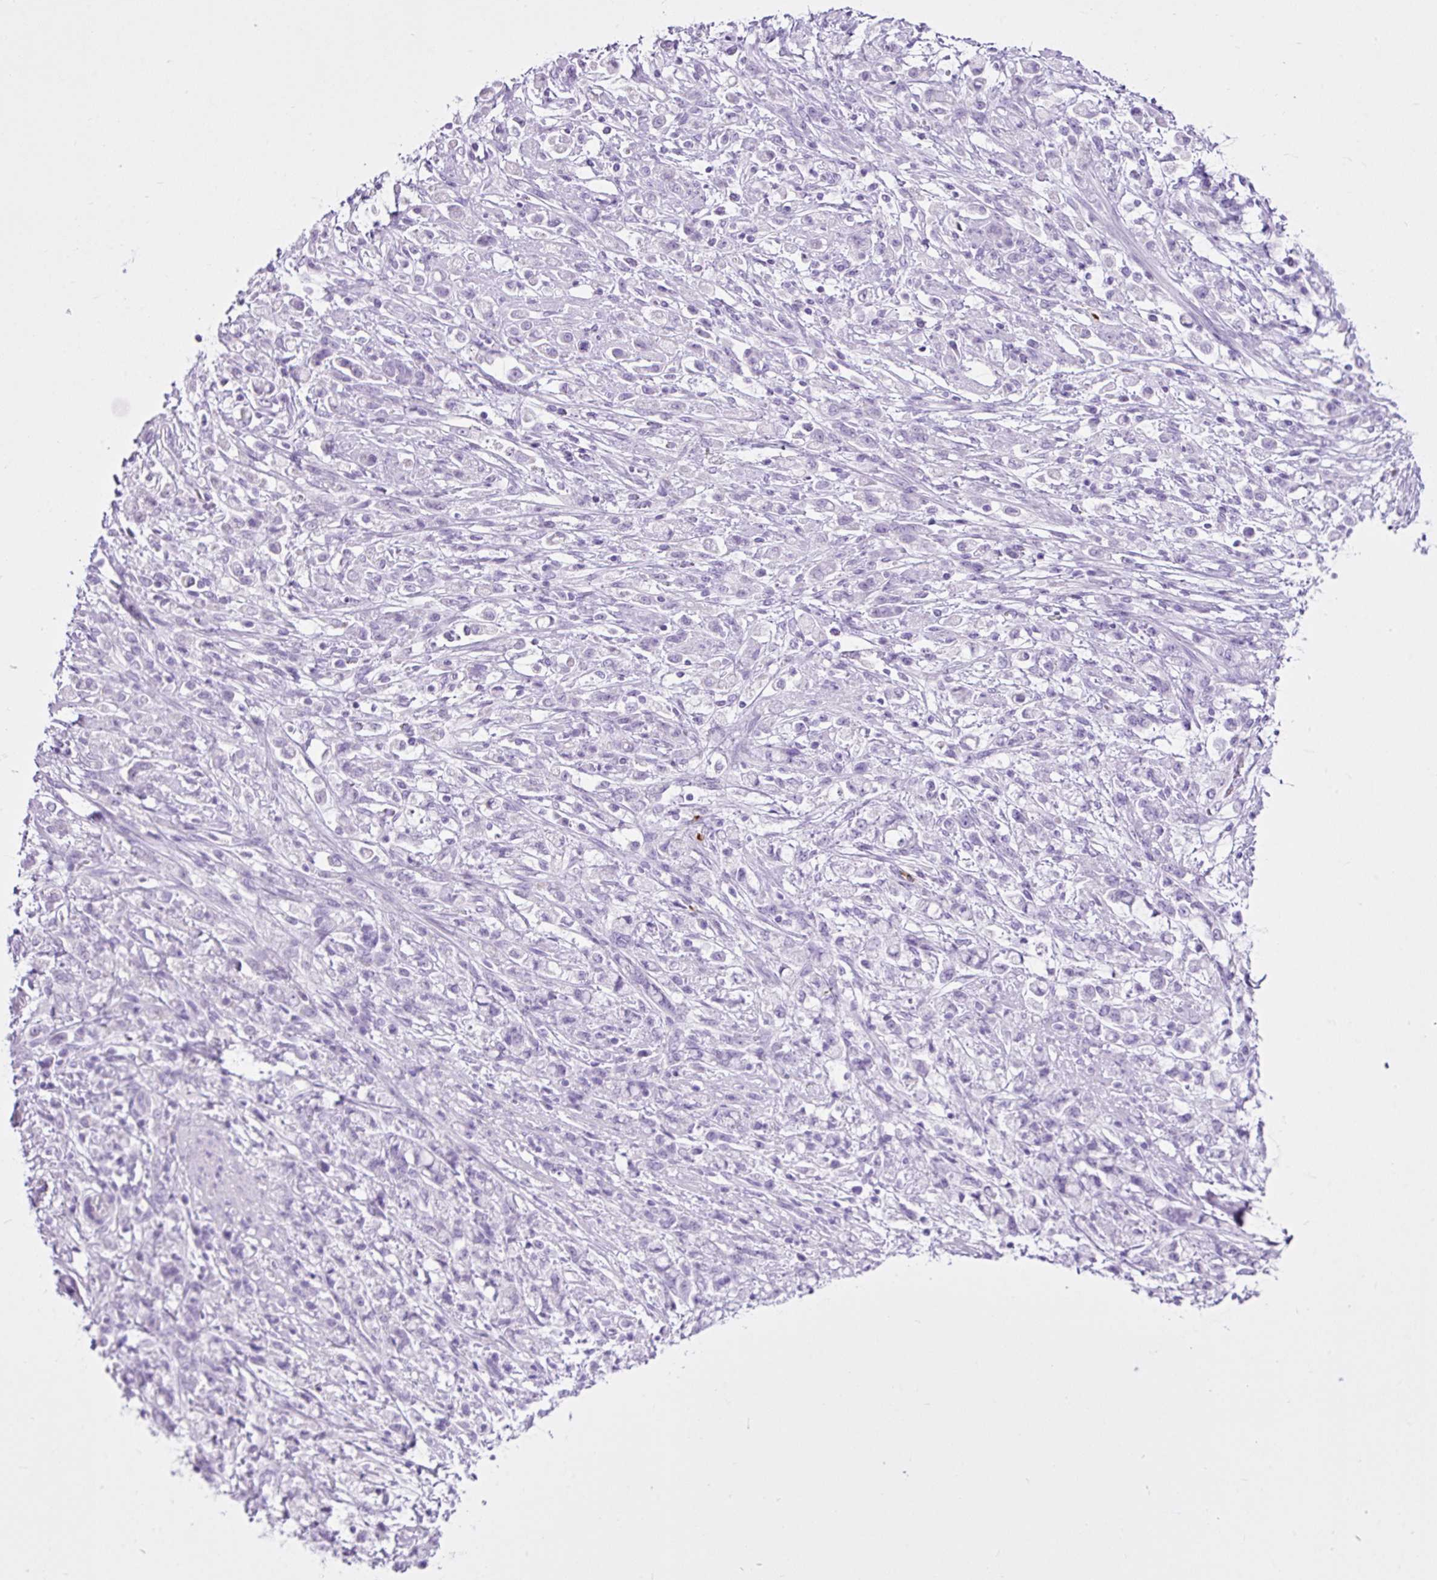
{"staining": {"intensity": "negative", "quantity": "none", "location": "none"}, "tissue": "stomach cancer", "cell_type": "Tumor cells", "image_type": "cancer", "snomed": [{"axis": "morphology", "description": "Adenocarcinoma, NOS"}, {"axis": "topography", "description": "Stomach"}], "caption": "Immunohistochemistry (IHC) micrograph of stomach cancer (adenocarcinoma) stained for a protein (brown), which exhibits no positivity in tumor cells.", "gene": "LILRB4", "patient": {"sex": "female", "age": 60}}